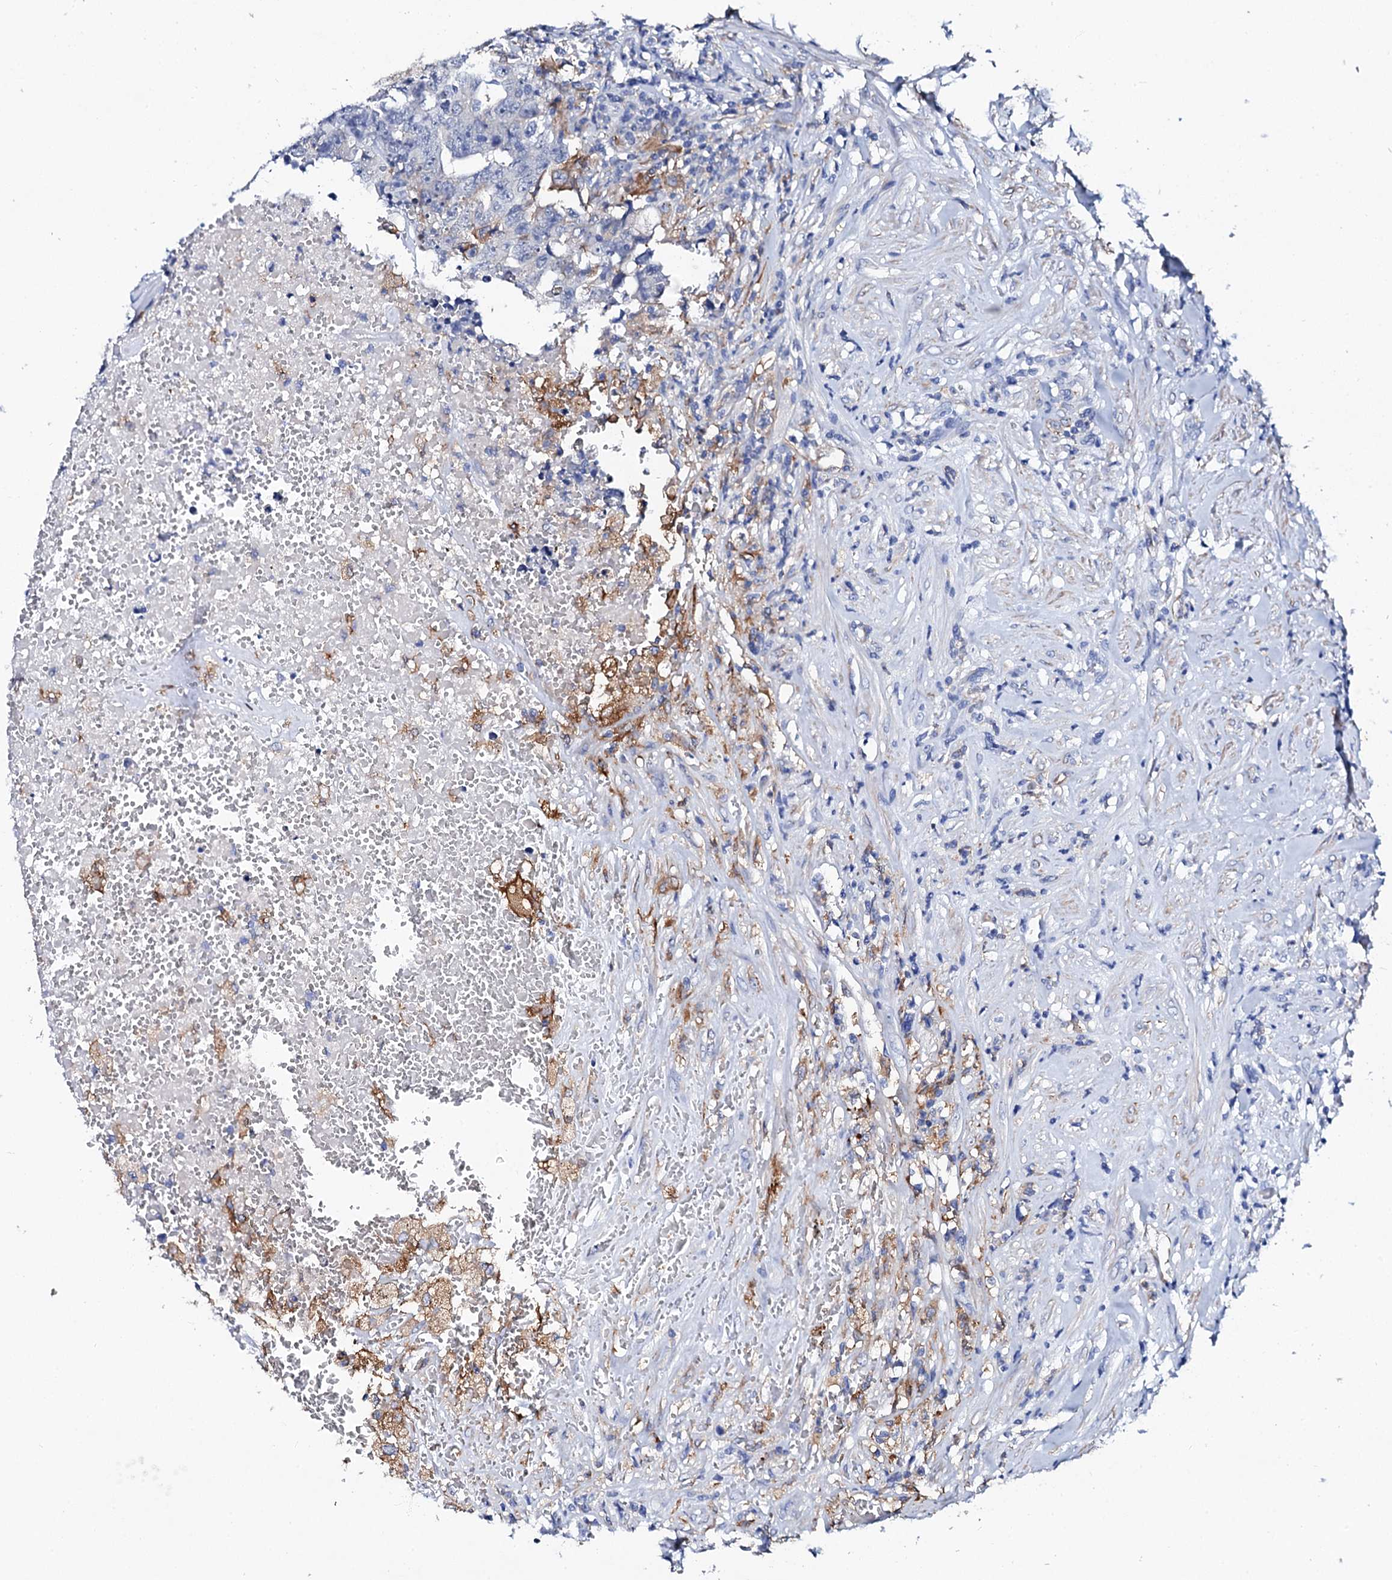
{"staining": {"intensity": "weak", "quantity": "<25%", "location": "cytoplasmic/membranous"}, "tissue": "testis cancer", "cell_type": "Tumor cells", "image_type": "cancer", "snomed": [{"axis": "morphology", "description": "Carcinoma, Embryonal, NOS"}, {"axis": "topography", "description": "Testis"}], "caption": "IHC of embryonal carcinoma (testis) demonstrates no staining in tumor cells.", "gene": "GLB1L3", "patient": {"sex": "male", "age": 26}}